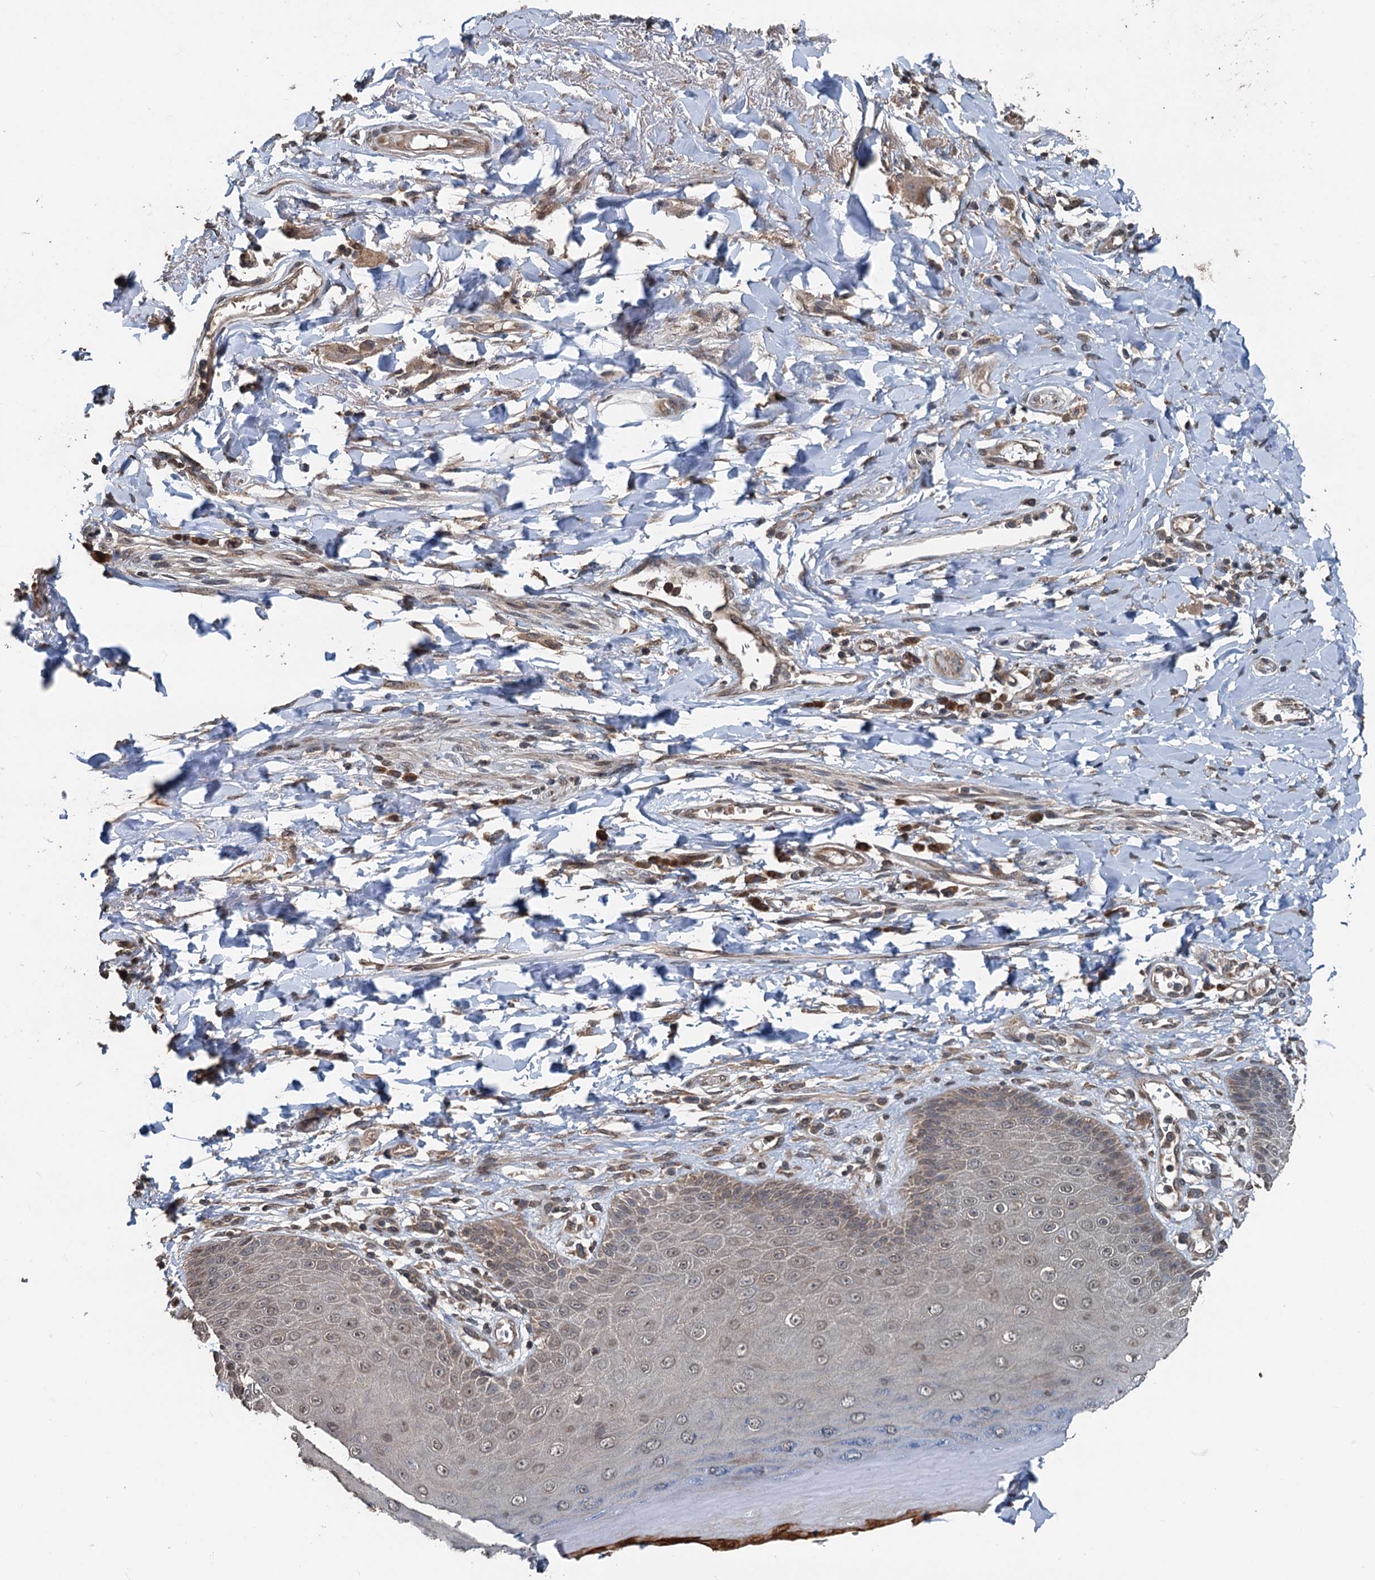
{"staining": {"intensity": "moderate", "quantity": "25%-75%", "location": "cytoplasmic/membranous,nuclear"}, "tissue": "skin", "cell_type": "Epidermal cells", "image_type": "normal", "snomed": [{"axis": "morphology", "description": "Normal tissue, NOS"}, {"axis": "topography", "description": "Anal"}], "caption": "The immunohistochemical stain shows moderate cytoplasmic/membranous,nuclear staining in epidermal cells of normal skin.", "gene": "N4BP2L2", "patient": {"sex": "male", "age": 78}}